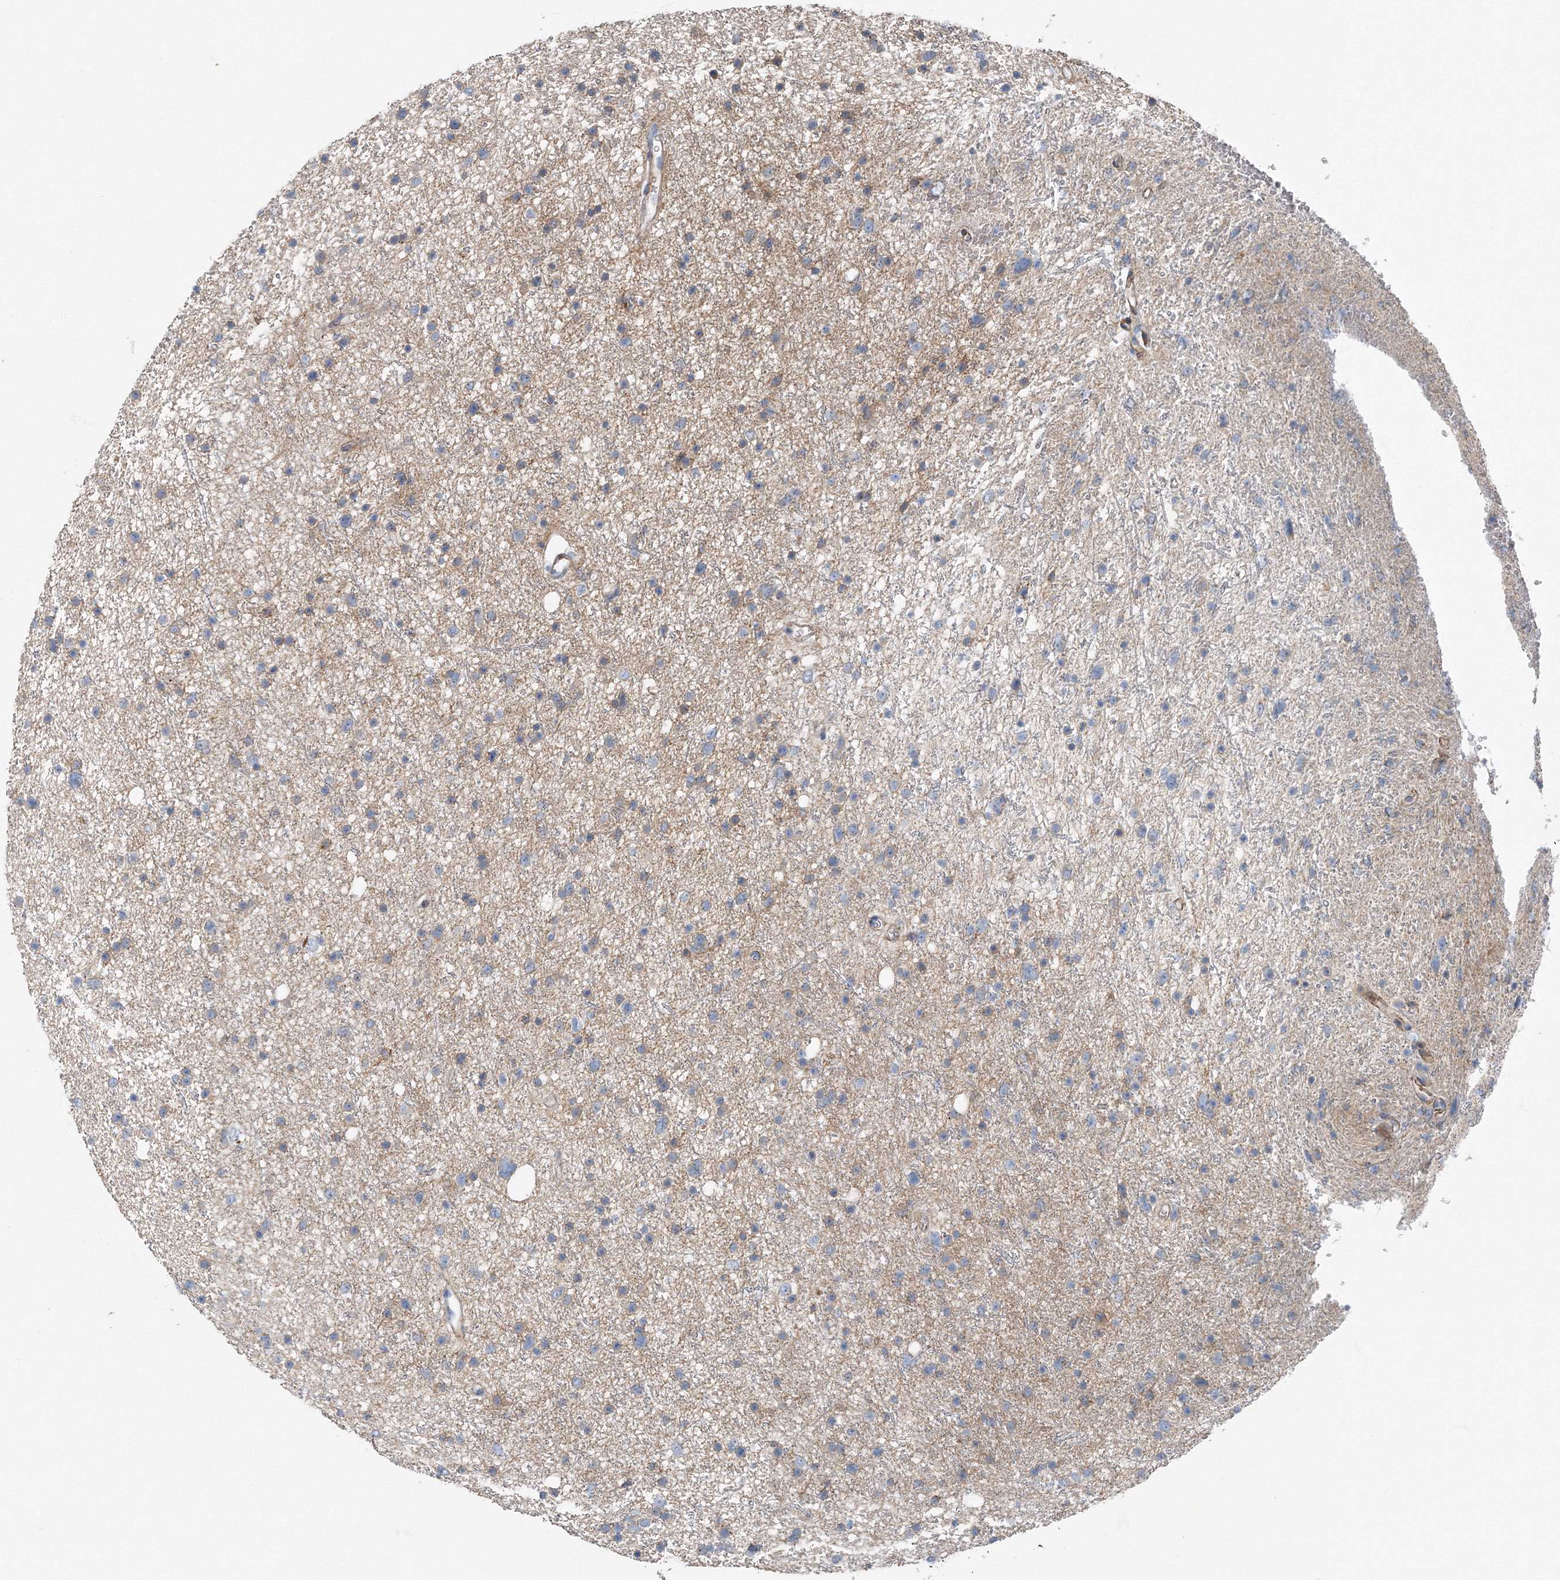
{"staining": {"intensity": "negative", "quantity": "none", "location": "none"}, "tissue": "glioma", "cell_type": "Tumor cells", "image_type": "cancer", "snomed": [{"axis": "morphology", "description": "Glioma, malignant, Low grade"}, {"axis": "topography", "description": "Cerebral cortex"}], "caption": "Glioma stained for a protein using IHC shows no staining tumor cells.", "gene": "AASDH", "patient": {"sex": "female", "age": 39}}